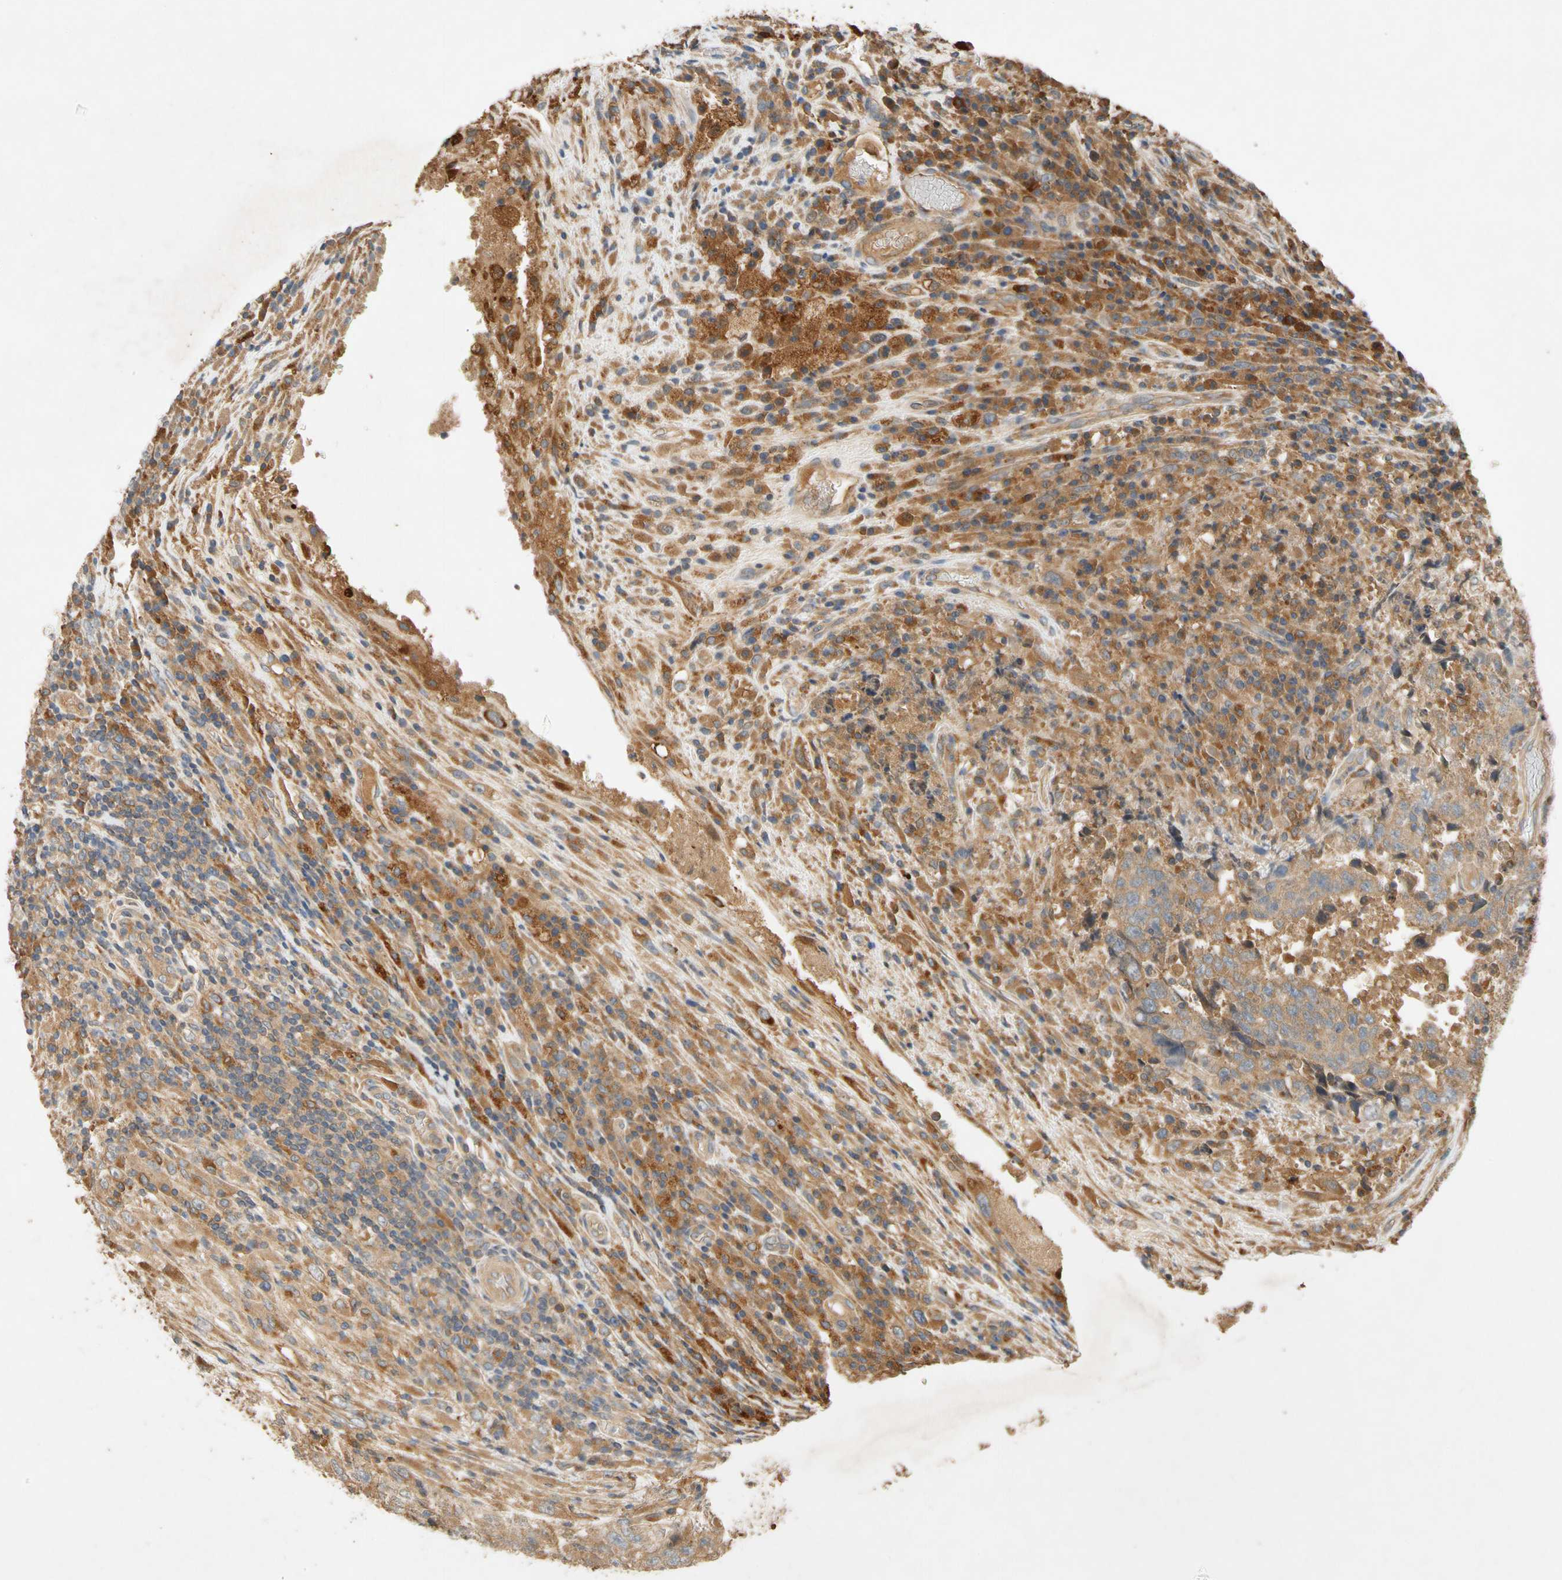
{"staining": {"intensity": "moderate", "quantity": ">75%", "location": "cytoplasmic/membranous"}, "tissue": "testis cancer", "cell_type": "Tumor cells", "image_type": "cancer", "snomed": [{"axis": "morphology", "description": "Necrosis, NOS"}, {"axis": "morphology", "description": "Carcinoma, Embryonal, NOS"}, {"axis": "topography", "description": "Testis"}], "caption": "A brown stain labels moderate cytoplasmic/membranous staining of a protein in human embryonal carcinoma (testis) tumor cells.", "gene": "USP46", "patient": {"sex": "male", "age": 19}}